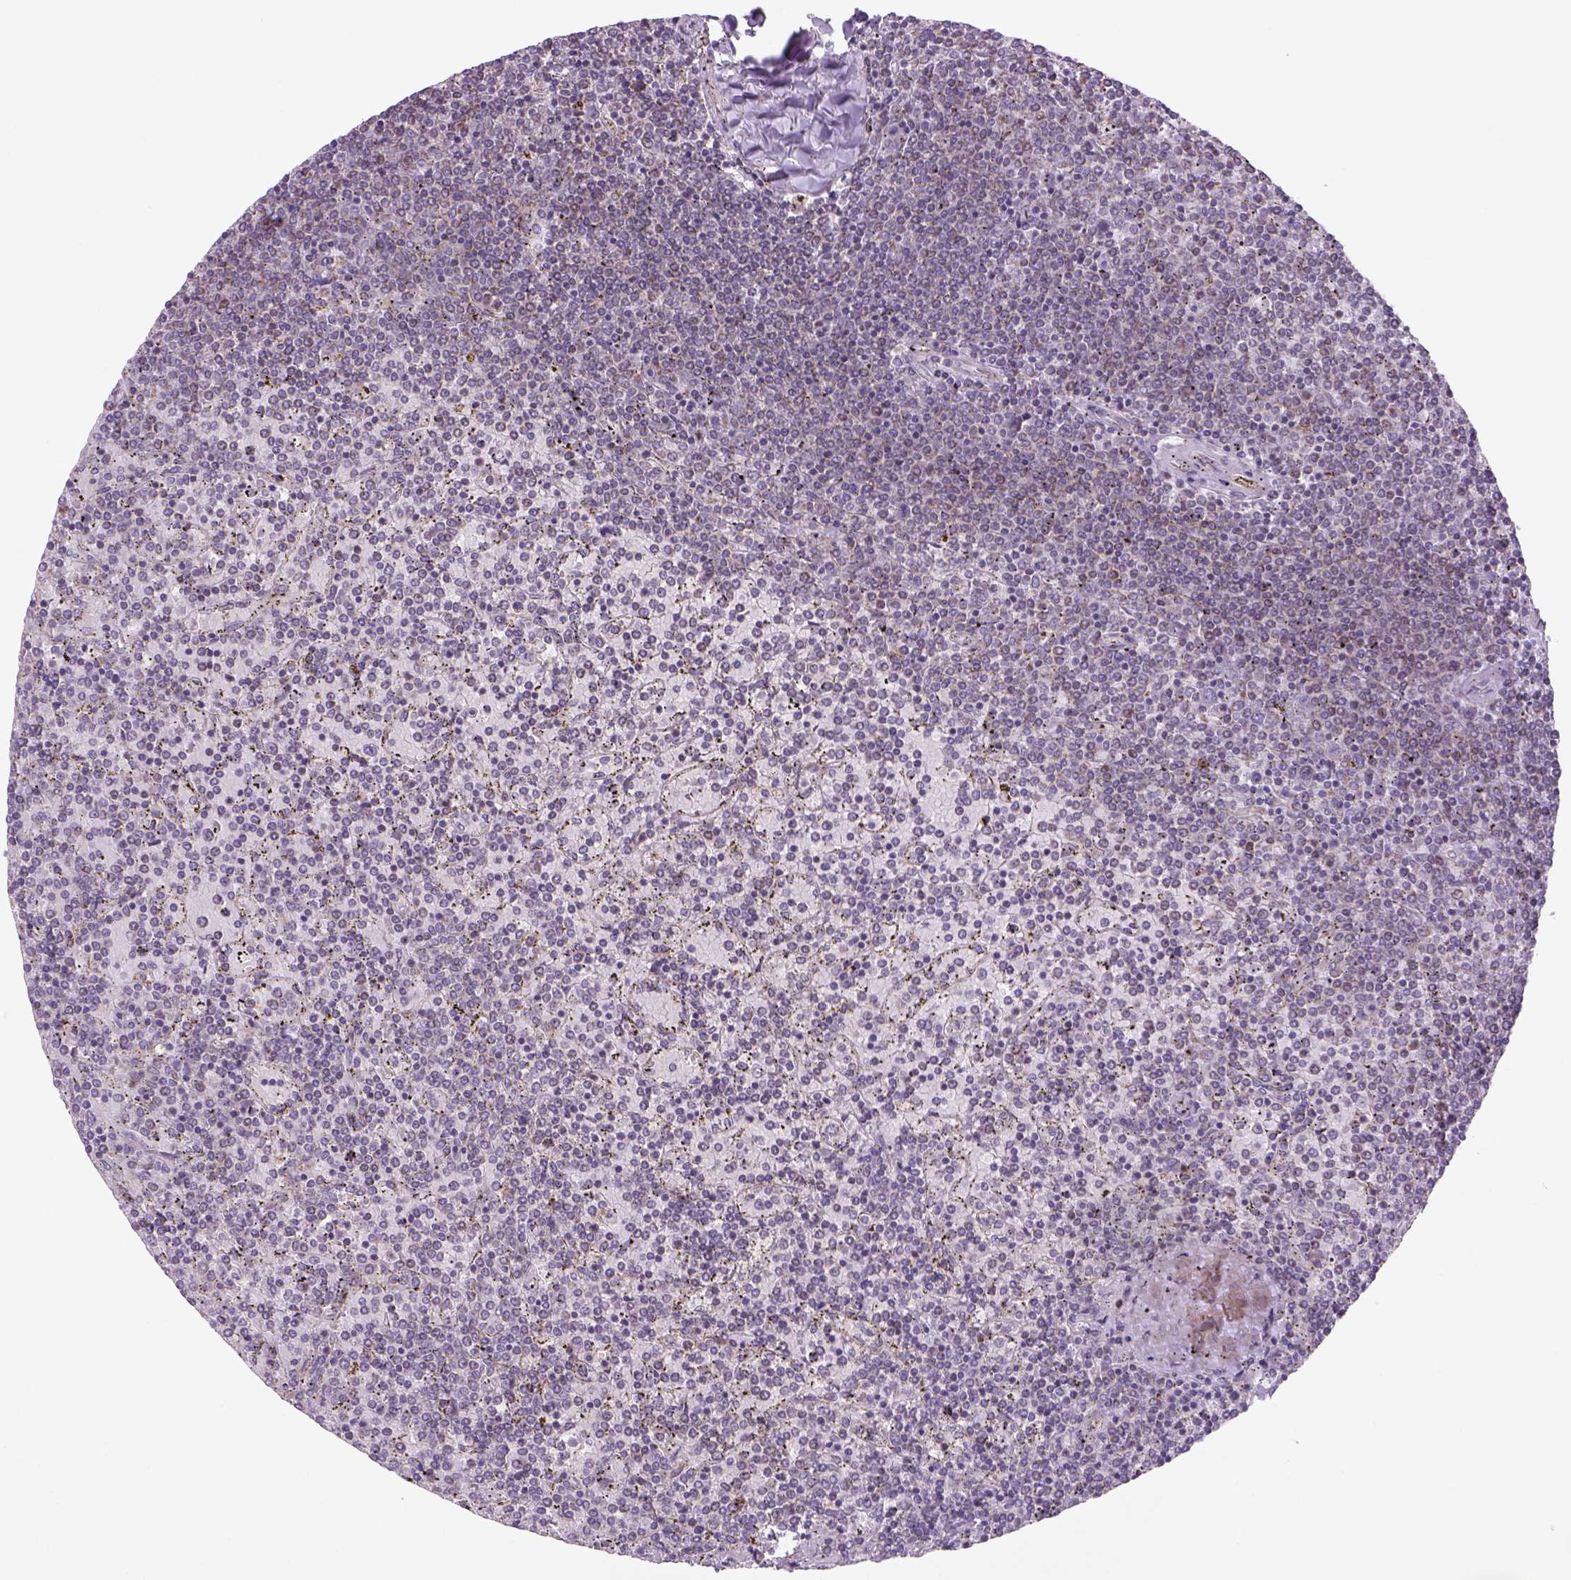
{"staining": {"intensity": "weak", "quantity": "<25%", "location": "cytoplasmic/membranous"}, "tissue": "lymphoma", "cell_type": "Tumor cells", "image_type": "cancer", "snomed": [{"axis": "morphology", "description": "Malignant lymphoma, non-Hodgkin's type, Low grade"}, {"axis": "topography", "description": "Spleen"}], "caption": "Tumor cells show no significant positivity in low-grade malignant lymphoma, non-Hodgkin's type.", "gene": "ADGRV1", "patient": {"sex": "female", "age": 77}}